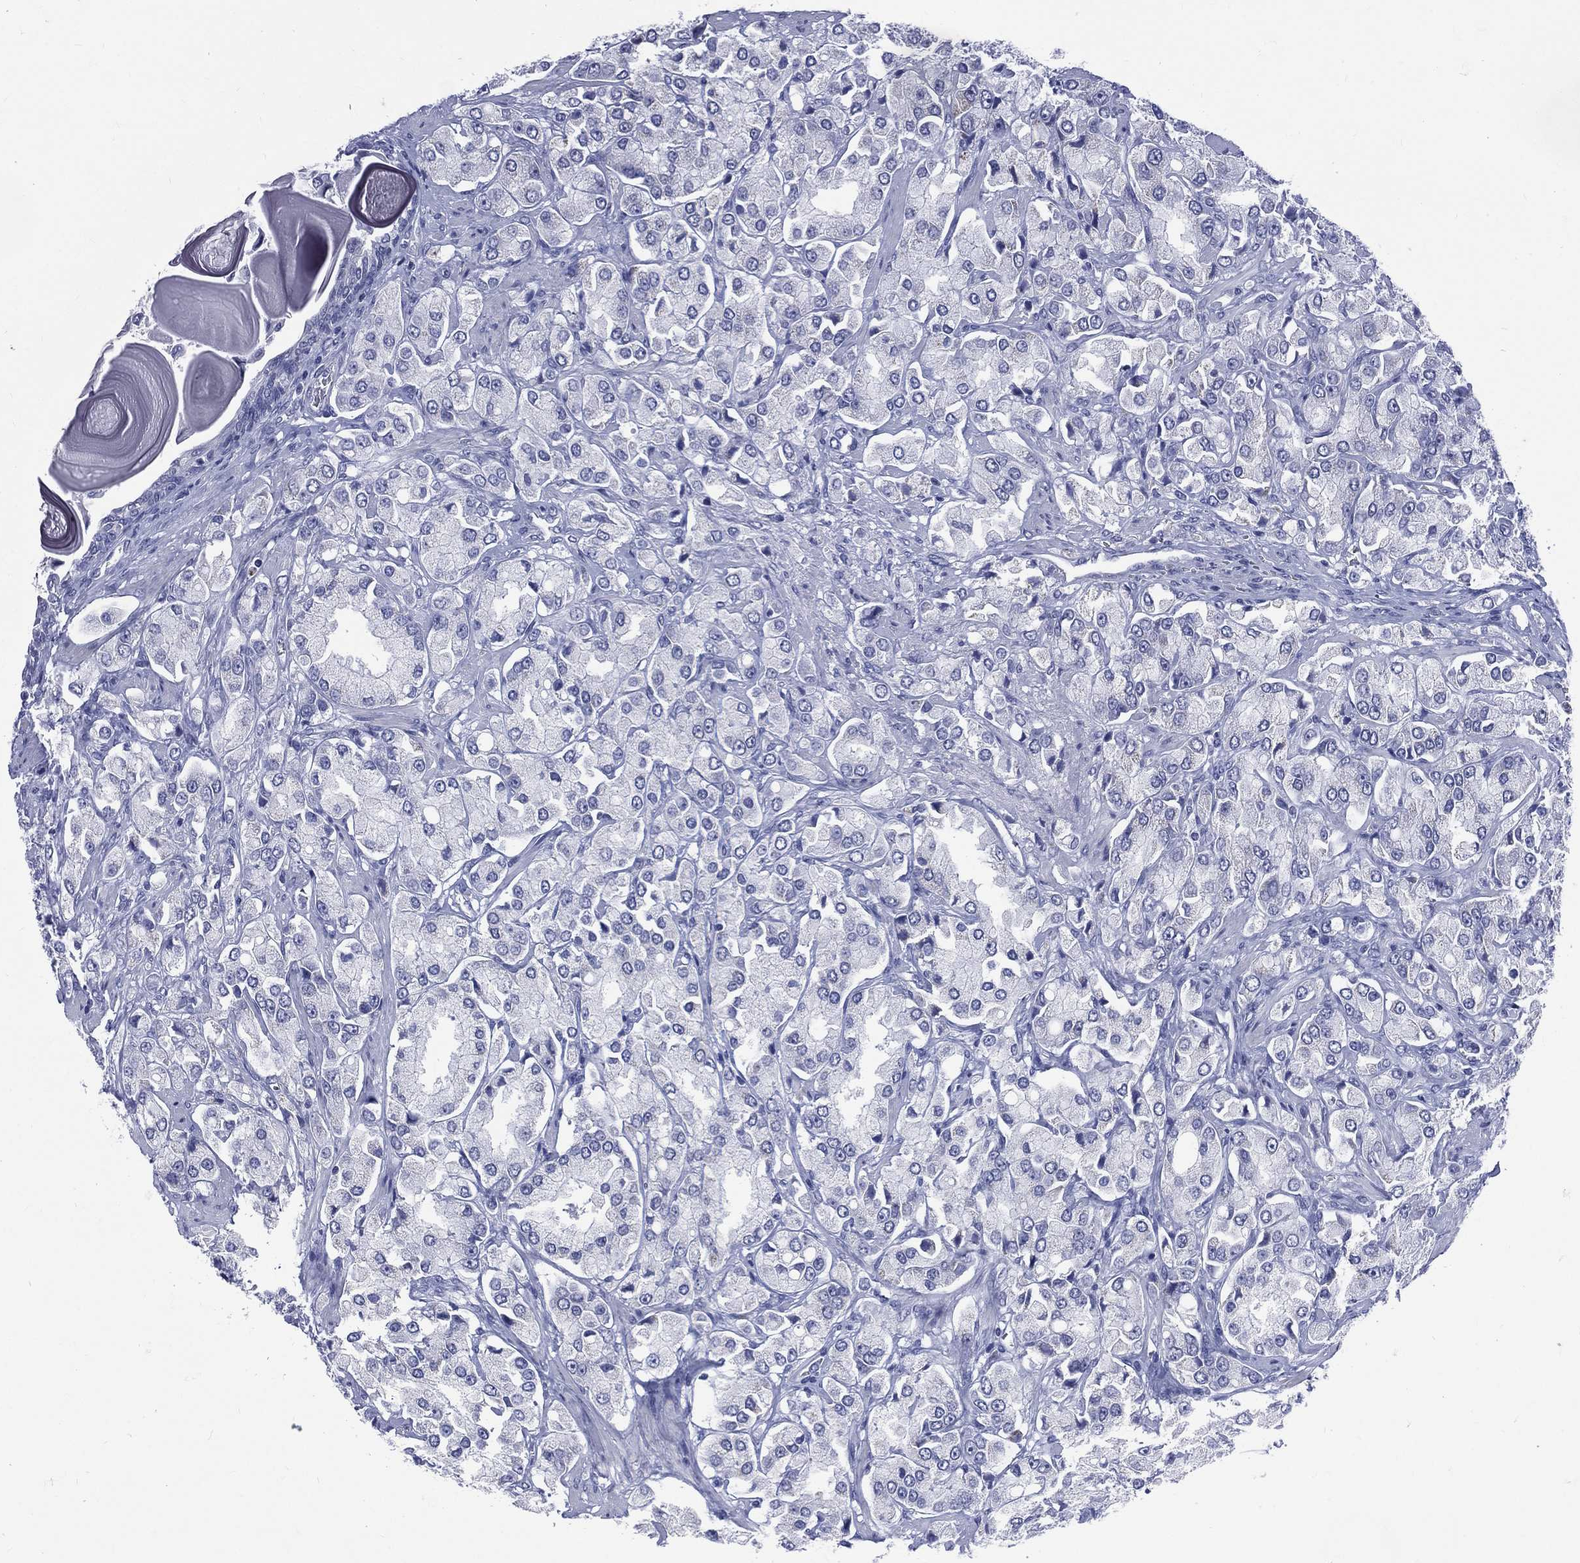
{"staining": {"intensity": "negative", "quantity": "none", "location": "none"}, "tissue": "prostate cancer", "cell_type": "Tumor cells", "image_type": "cancer", "snomed": [{"axis": "morphology", "description": "Adenocarcinoma, NOS"}, {"axis": "topography", "description": "Prostate and seminal vesicle, NOS"}, {"axis": "topography", "description": "Prostate"}], "caption": "Prostate cancer was stained to show a protein in brown. There is no significant expression in tumor cells.", "gene": "MLLT10", "patient": {"sex": "male", "age": 64}}